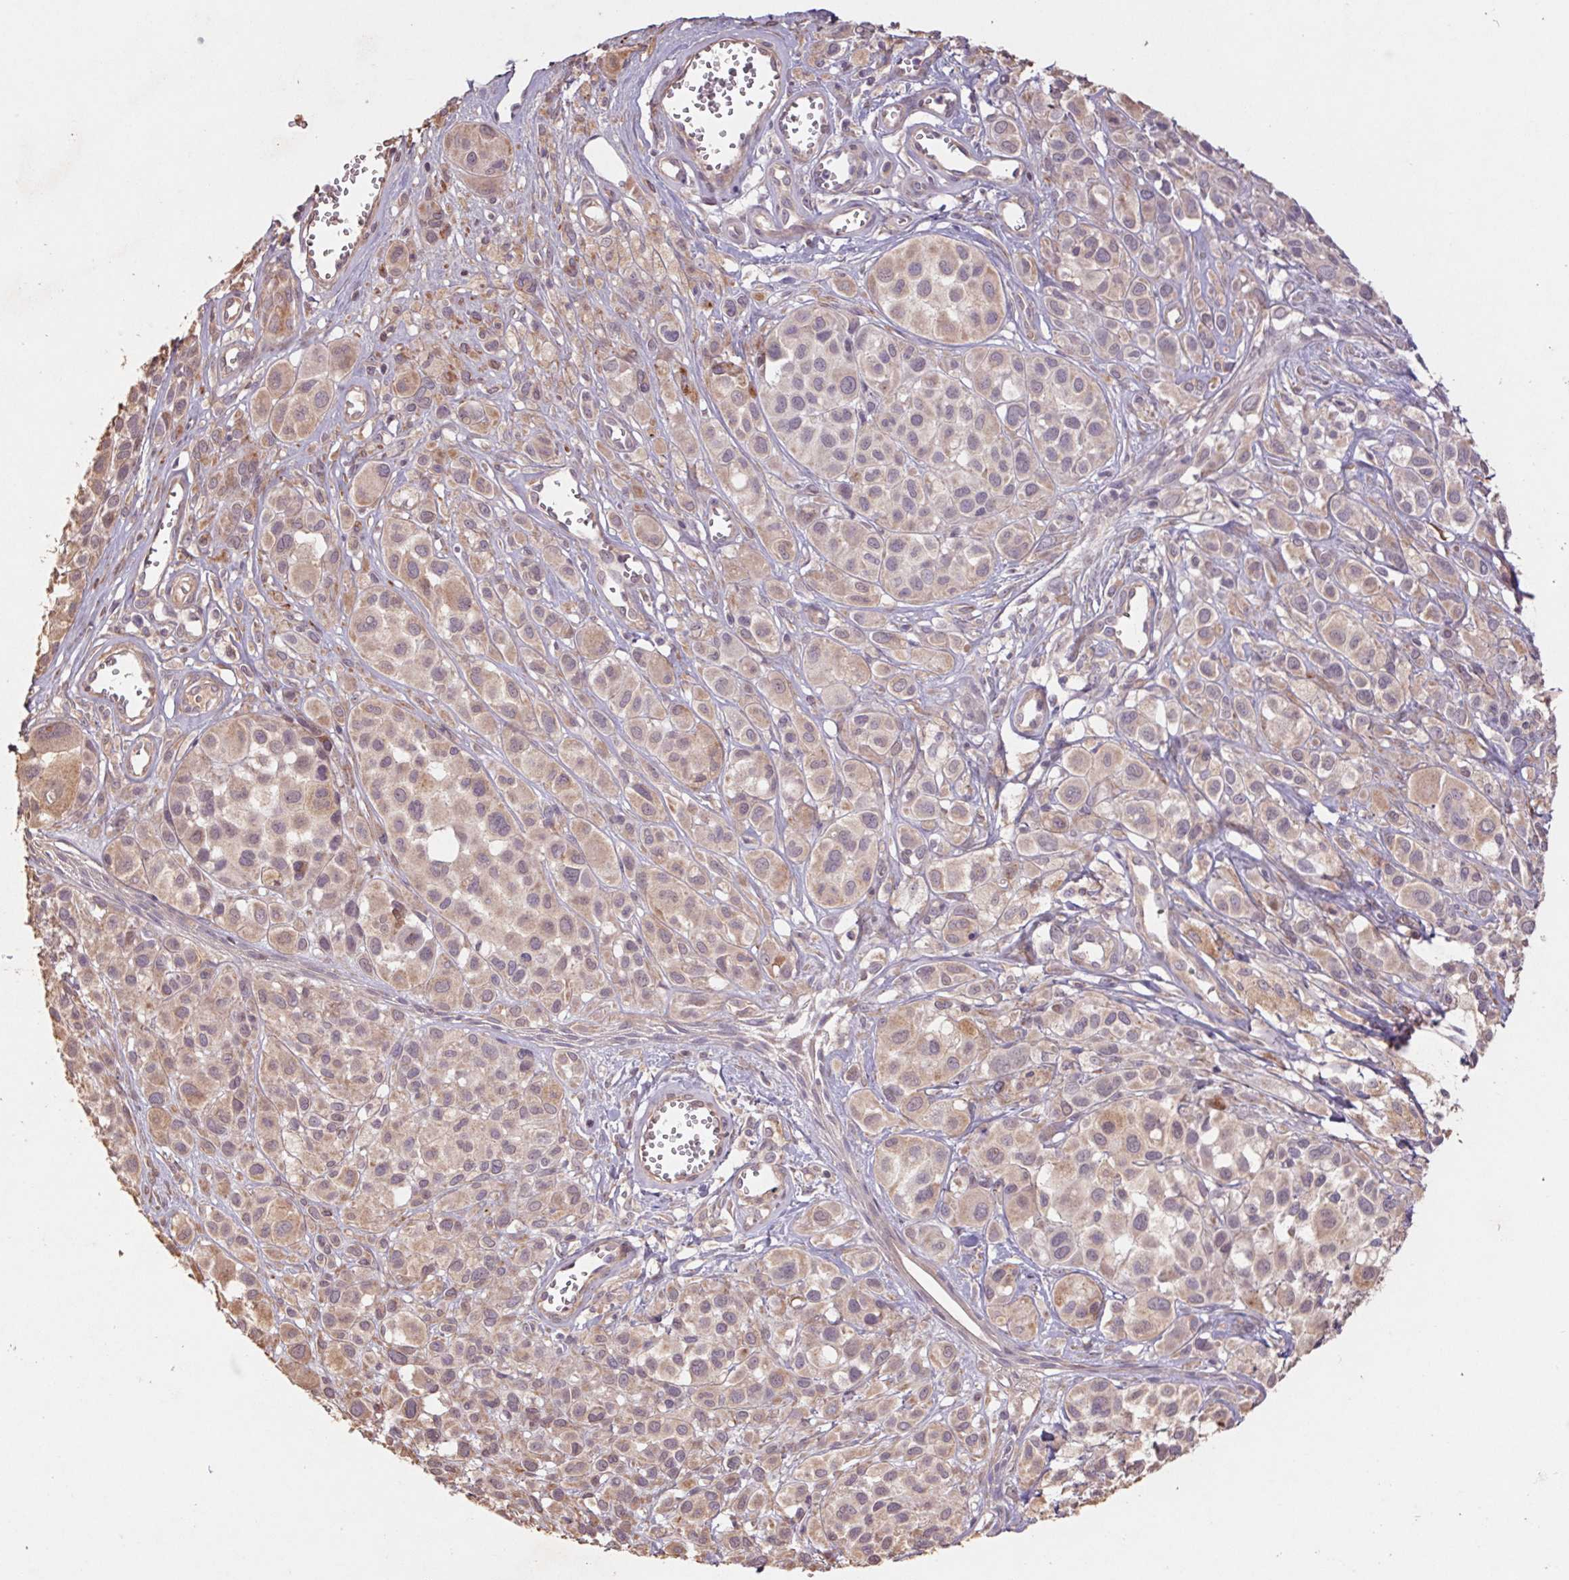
{"staining": {"intensity": "weak", "quantity": ">75%", "location": "cytoplasmic/membranous"}, "tissue": "melanoma", "cell_type": "Tumor cells", "image_type": "cancer", "snomed": [{"axis": "morphology", "description": "Malignant melanoma, NOS"}, {"axis": "topography", "description": "Skin"}], "caption": "Protein staining of melanoma tissue demonstrates weak cytoplasmic/membranous expression in approximately >75% of tumor cells. (Brightfield microscopy of DAB IHC at high magnification).", "gene": "GRM2", "patient": {"sex": "male", "age": 77}}